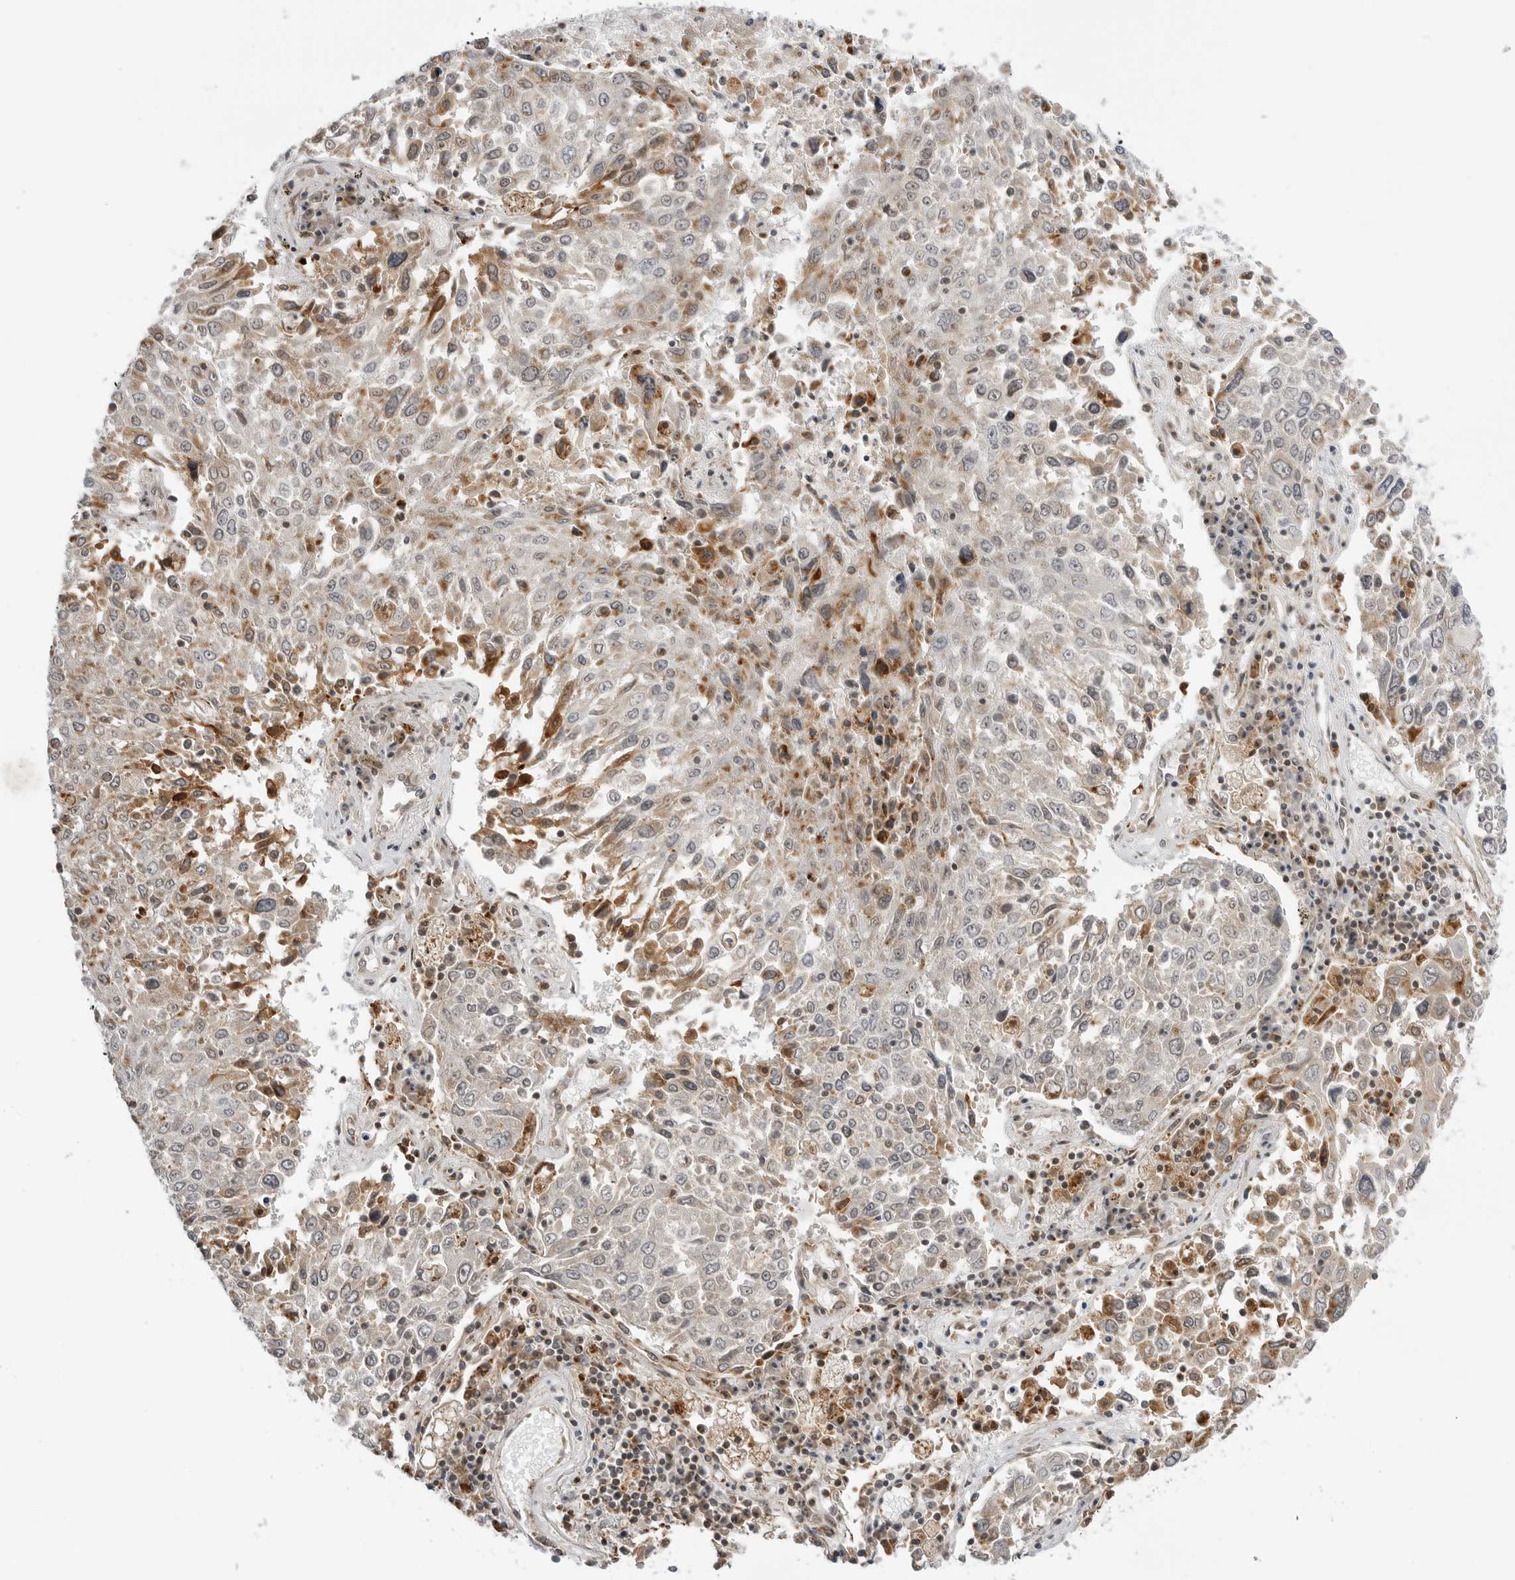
{"staining": {"intensity": "moderate", "quantity": "<25%", "location": "cytoplasmic/membranous"}, "tissue": "lung cancer", "cell_type": "Tumor cells", "image_type": "cancer", "snomed": [{"axis": "morphology", "description": "Squamous cell carcinoma, NOS"}, {"axis": "topography", "description": "Lung"}], "caption": "Lung cancer was stained to show a protein in brown. There is low levels of moderate cytoplasmic/membranous expression in approximately <25% of tumor cells. Using DAB (brown) and hematoxylin (blue) stains, captured at high magnification using brightfield microscopy.", "gene": "PEX2", "patient": {"sex": "male", "age": 65}}